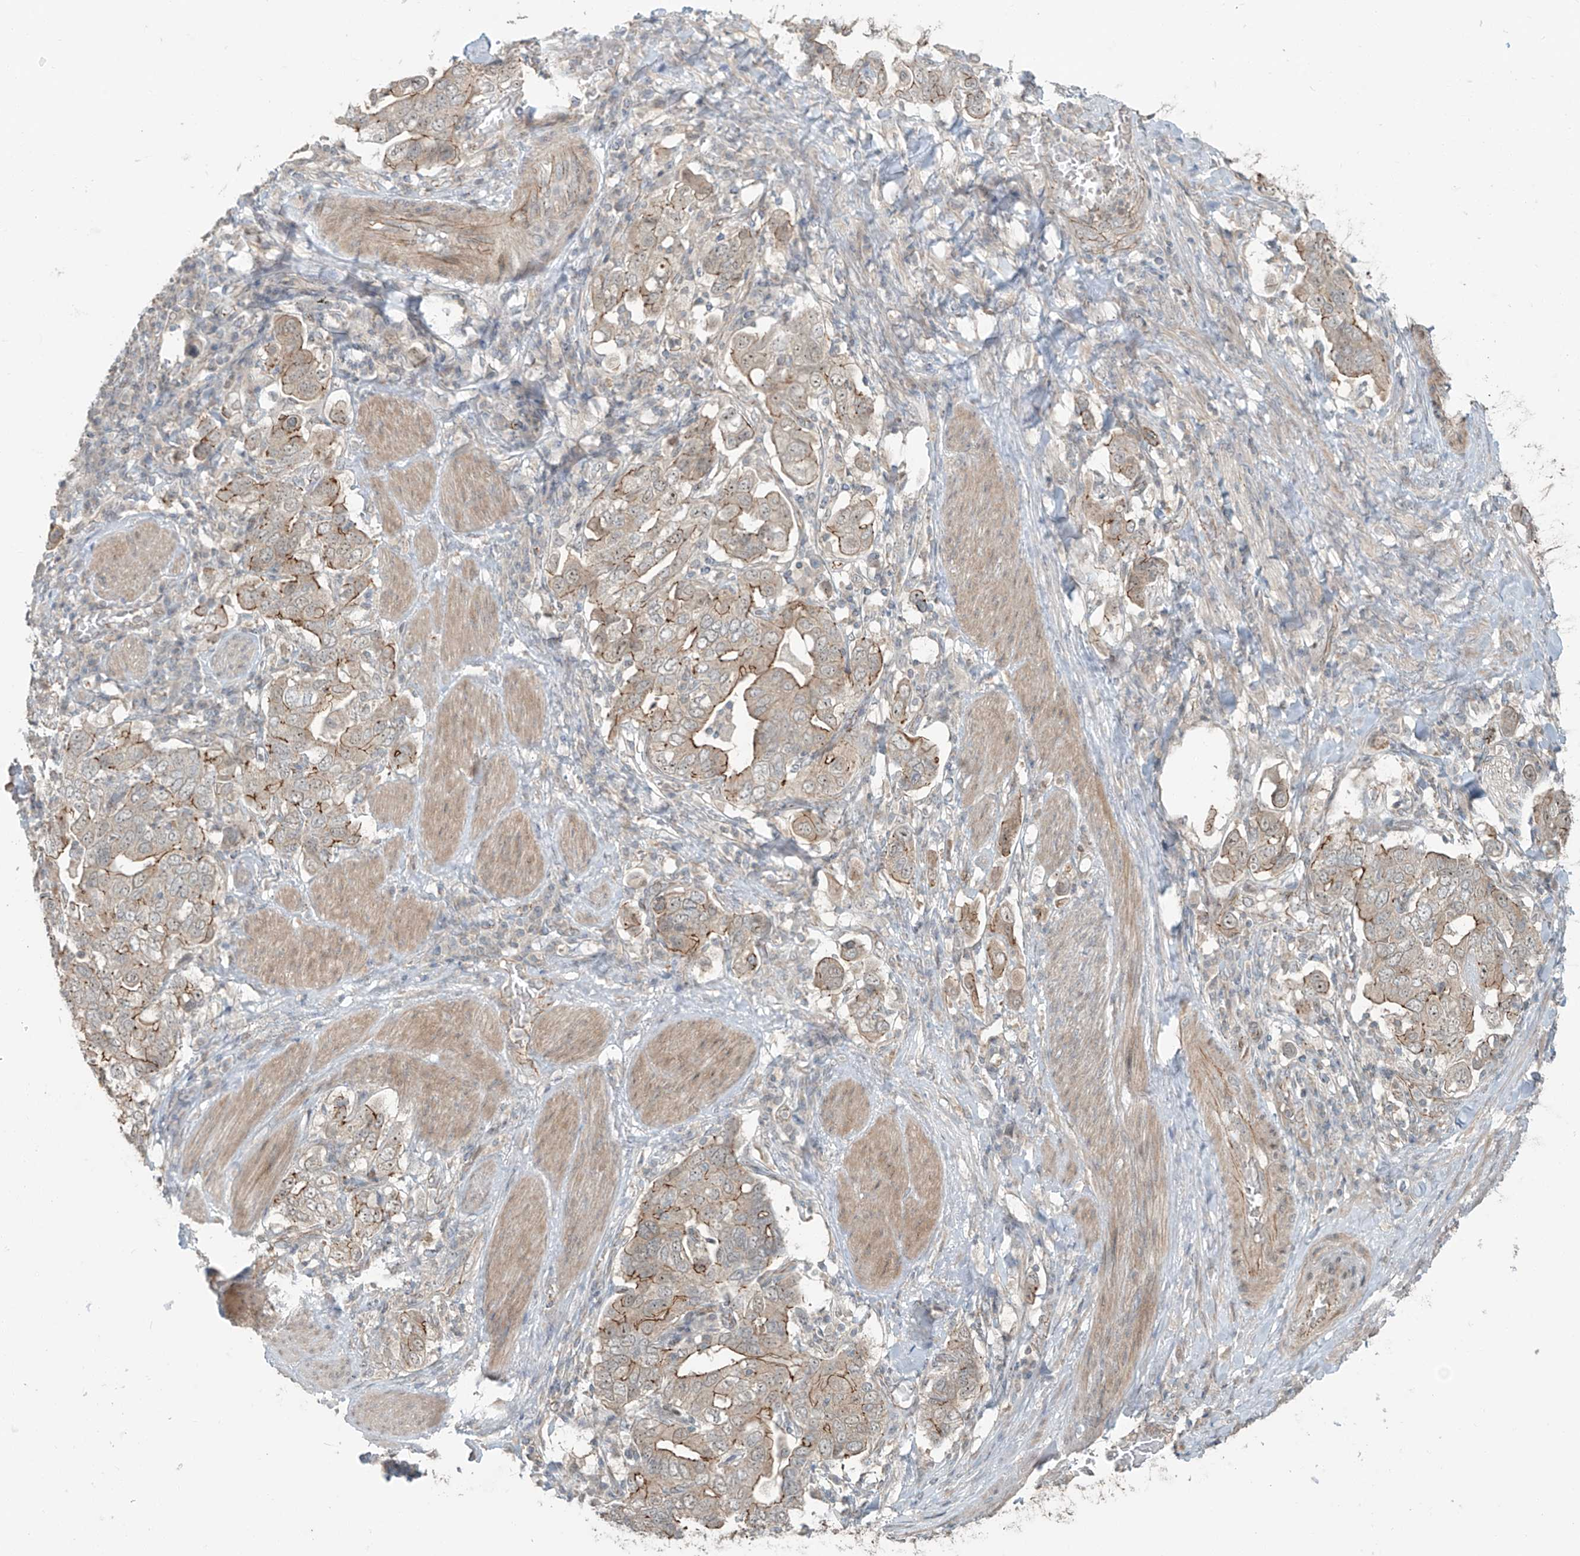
{"staining": {"intensity": "moderate", "quantity": "25%-75%", "location": "cytoplasmic/membranous"}, "tissue": "stomach cancer", "cell_type": "Tumor cells", "image_type": "cancer", "snomed": [{"axis": "morphology", "description": "Adenocarcinoma, NOS"}, {"axis": "topography", "description": "Stomach, upper"}], "caption": "Protein staining of stomach cancer (adenocarcinoma) tissue demonstrates moderate cytoplasmic/membranous positivity in about 25%-75% of tumor cells. (DAB (3,3'-diaminobenzidine) IHC, brown staining for protein, blue staining for nuclei).", "gene": "ZNF16", "patient": {"sex": "male", "age": 62}}